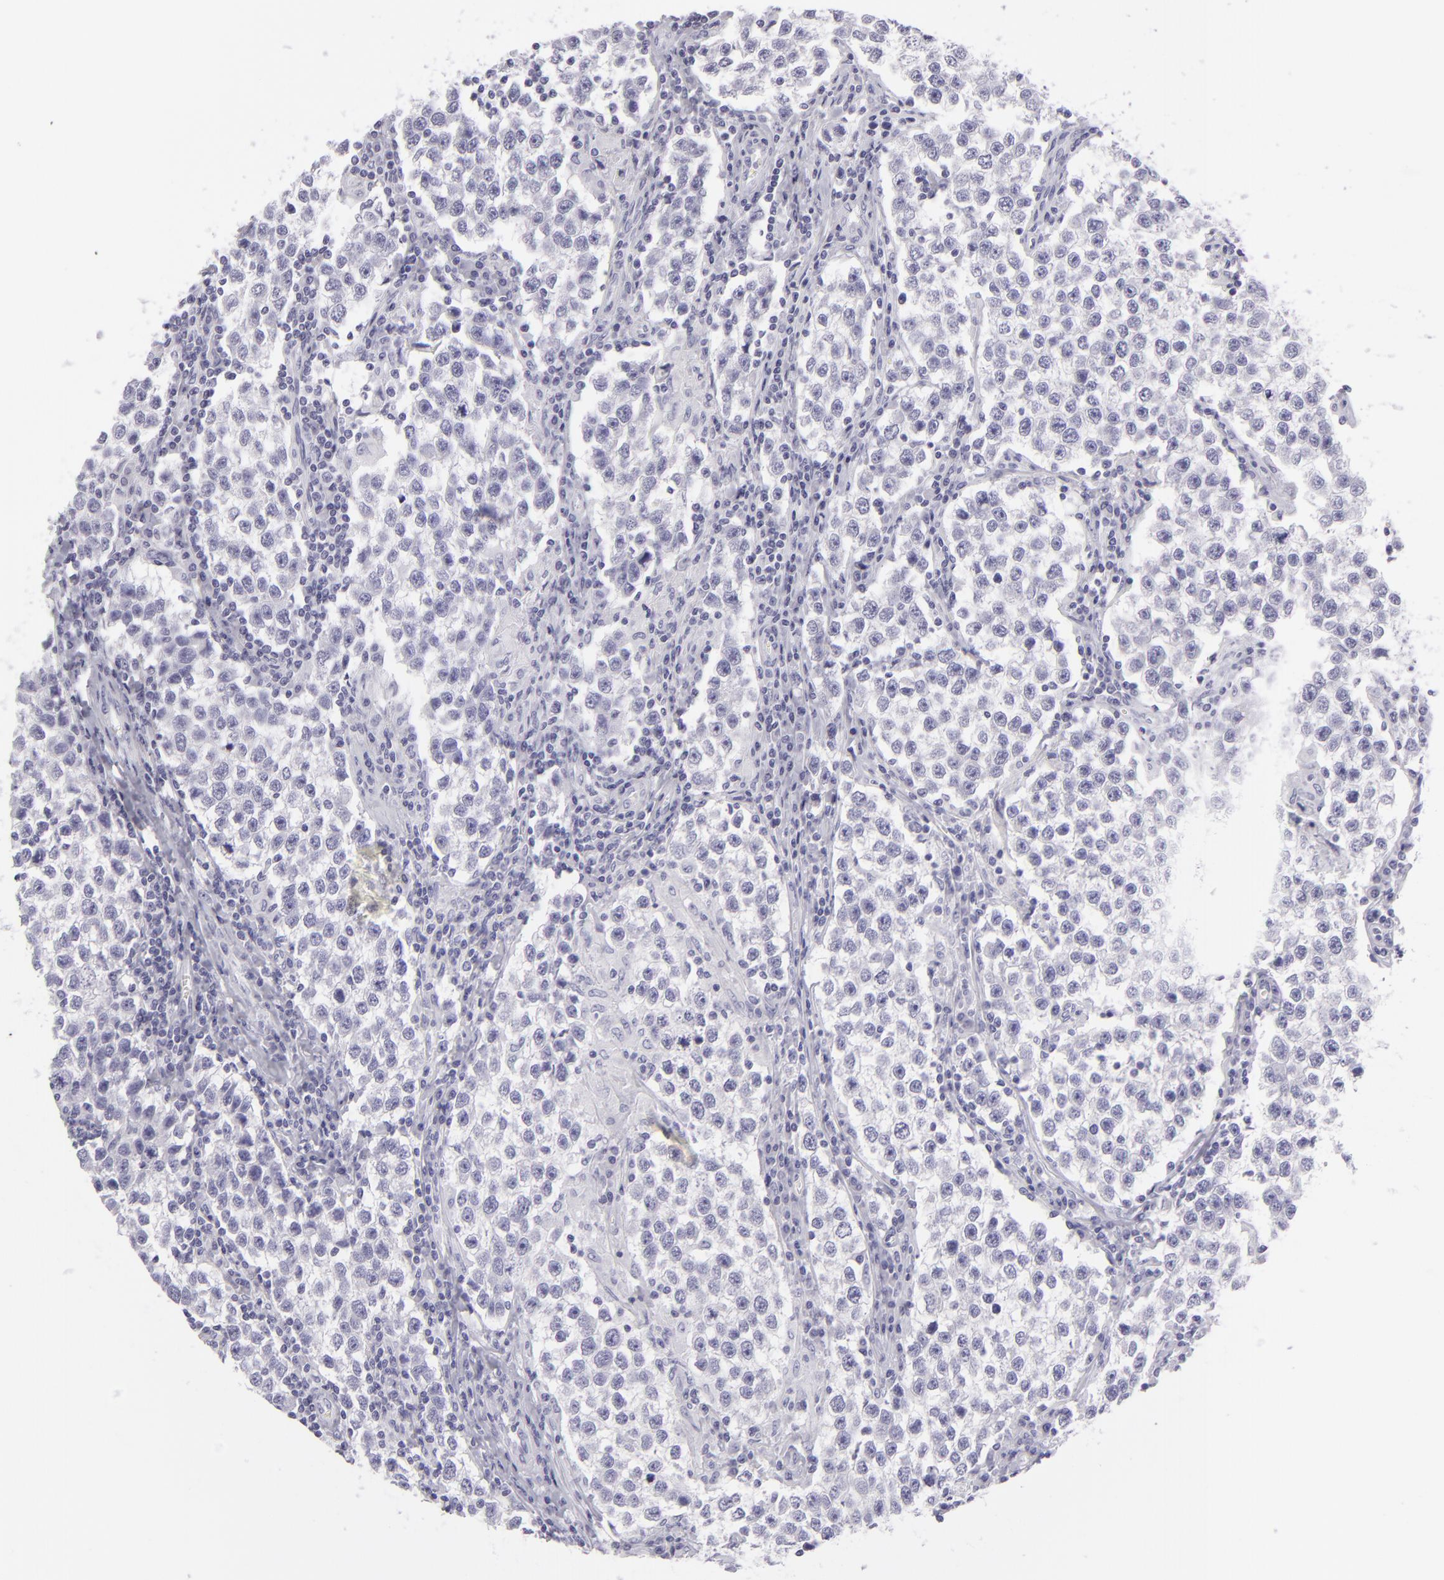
{"staining": {"intensity": "negative", "quantity": "none", "location": "none"}, "tissue": "testis cancer", "cell_type": "Tumor cells", "image_type": "cancer", "snomed": [{"axis": "morphology", "description": "Seminoma, NOS"}, {"axis": "topography", "description": "Testis"}], "caption": "High power microscopy micrograph of an immunohistochemistry (IHC) image of testis seminoma, revealing no significant staining in tumor cells.", "gene": "DLG4", "patient": {"sex": "male", "age": 36}}